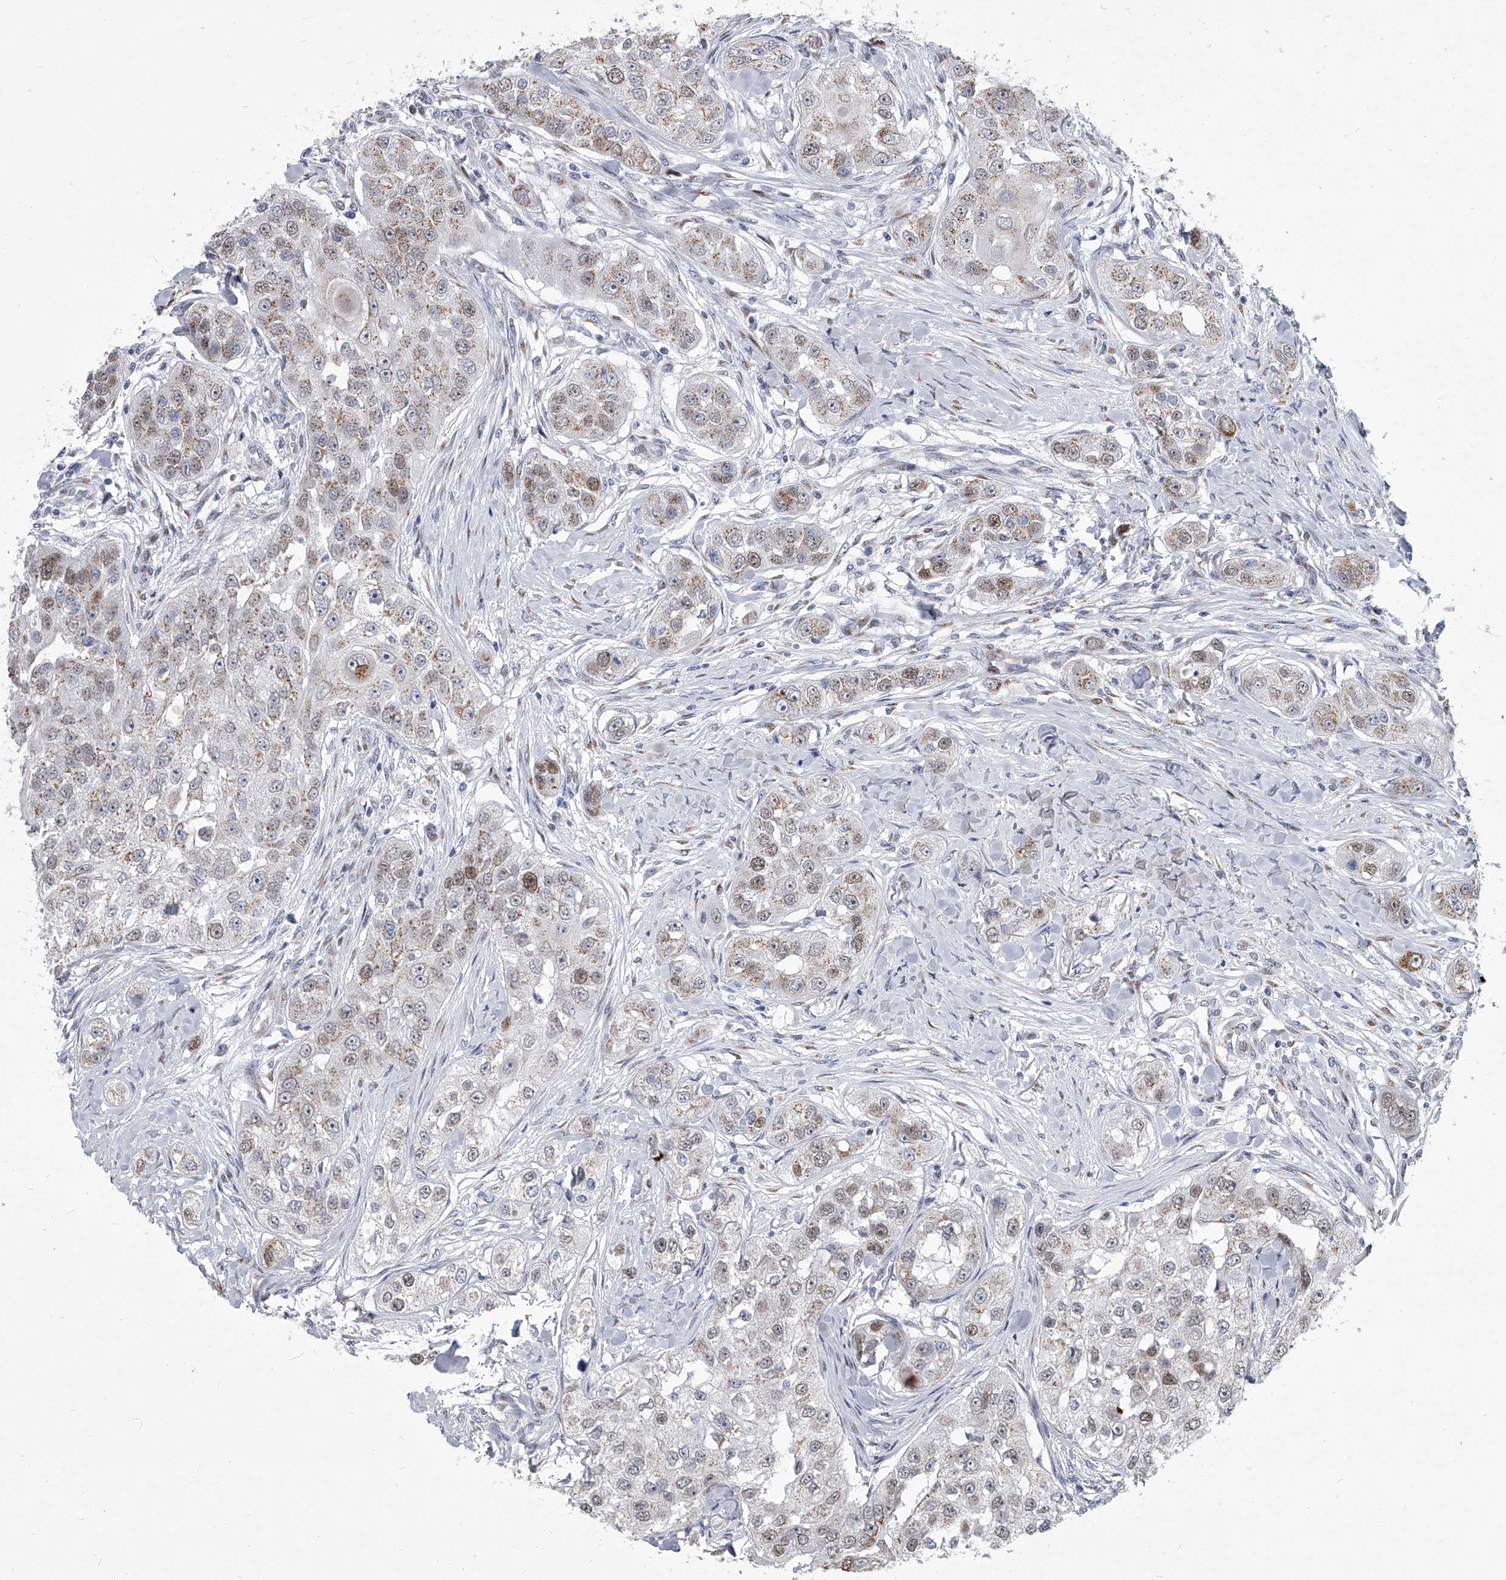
{"staining": {"intensity": "weak", "quantity": "25%-75%", "location": "cytoplasmic/membranous"}, "tissue": "head and neck cancer", "cell_type": "Tumor cells", "image_type": "cancer", "snomed": [{"axis": "morphology", "description": "Normal tissue, NOS"}, {"axis": "morphology", "description": "Squamous cell carcinoma, NOS"}, {"axis": "topography", "description": "Skeletal muscle"}, {"axis": "topography", "description": "Head-Neck"}], "caption": "Brown immunohistochemical staining in human squamous cell carcinoma (head and neck) displays weak cytoplasmic/membranous expression in about 25%-75% of tumor cells.", "gene": "EVA1C", "patient": {"sex": "male", "age": 51}}